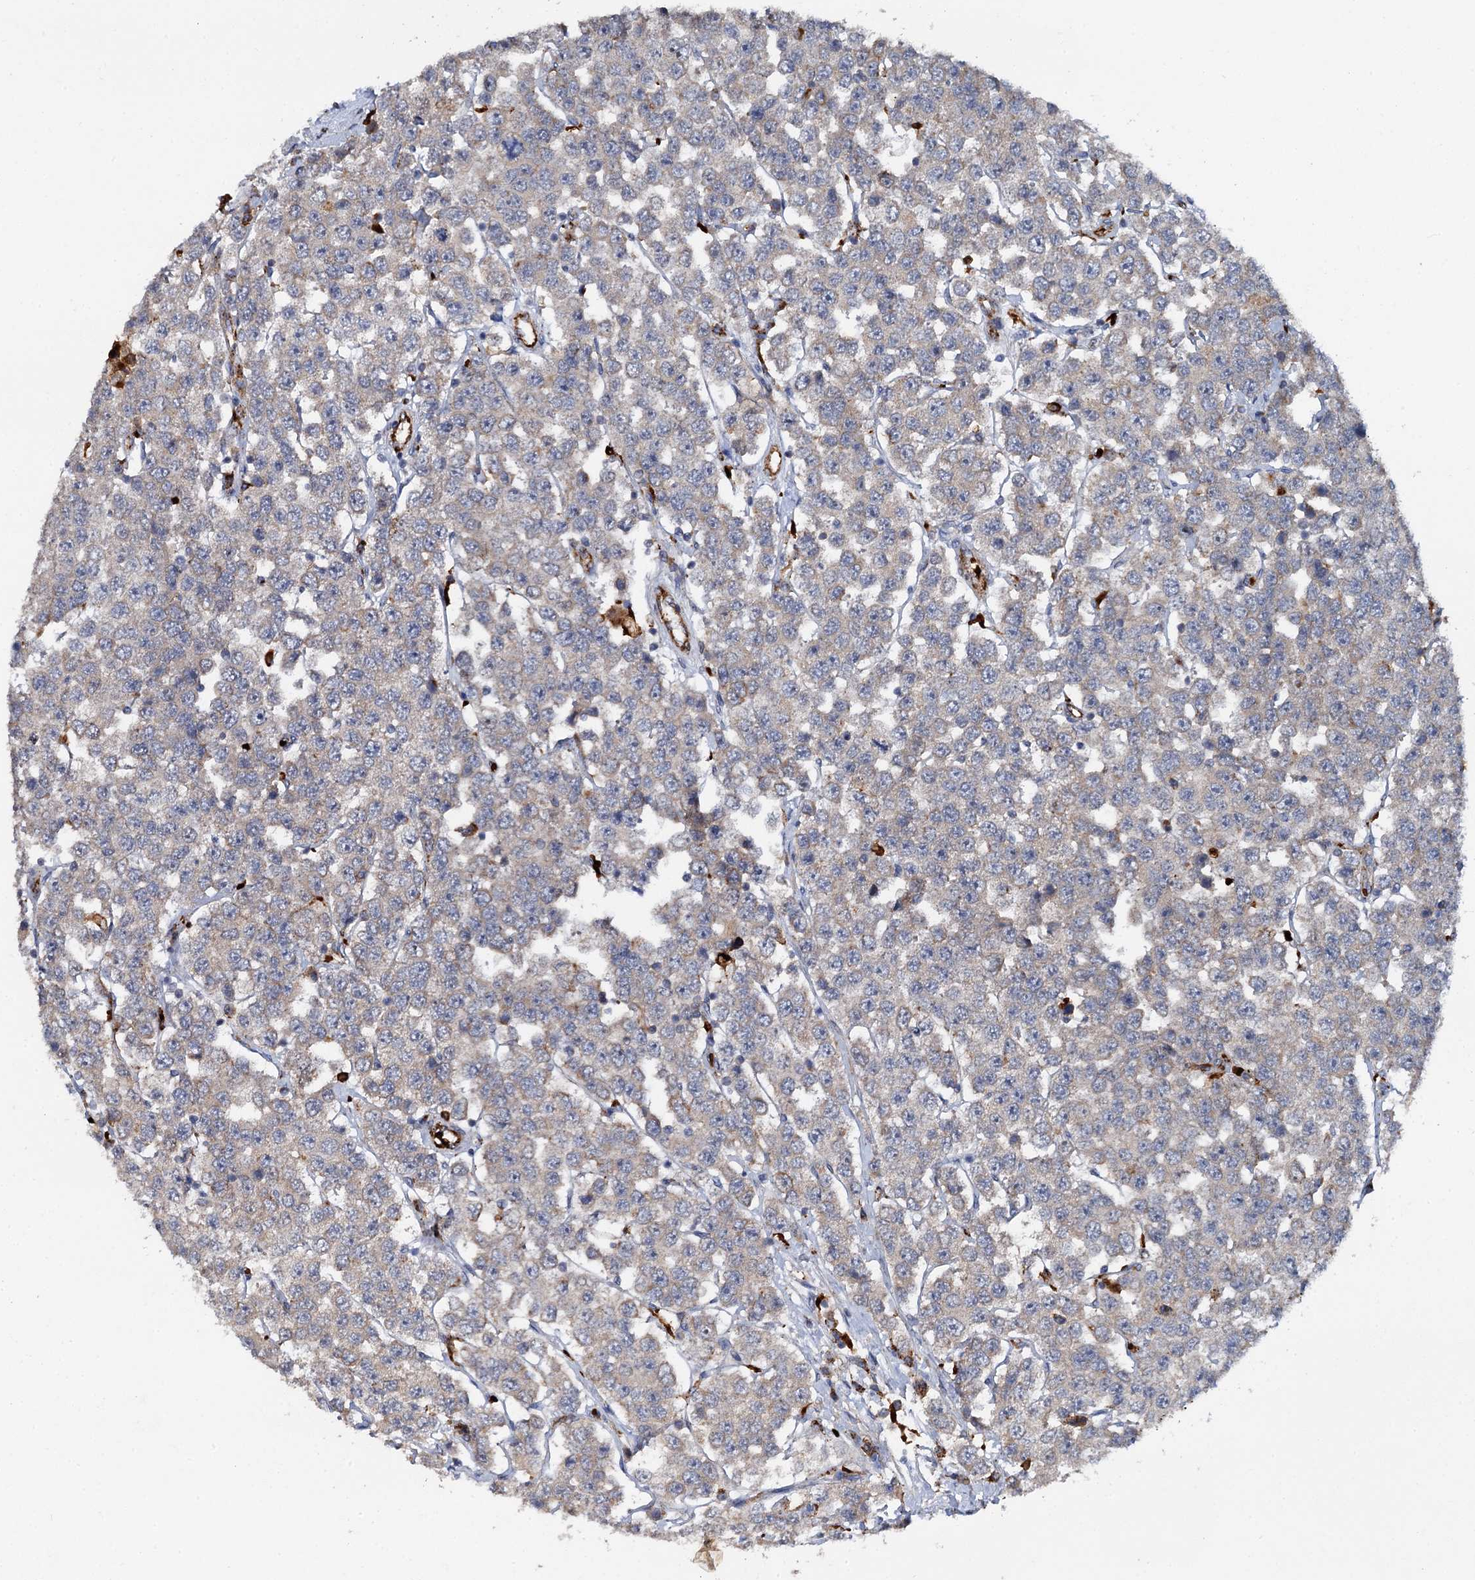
{"staining": {"intensity": "negative", "quantity": "none", "location": "none"}, "tissue": "testis cancer", "cell_type": "Tumor cells", "image_type": "cancer", "snomed": [{"axis": "morphology", "description": "Seminoma, NOS"}, {"axis": "topography", "description": "Testis"}], "caption": "High magnification brightfield microscopy of testis seminoma stained with DAB (3,3'-diaminobenzidine) (brown) and counterstained with hematoxylin (blue): tumor cells show no significant positivity.", "gene": "GBA1", "patient": {"sex": "male", "age": 28}}